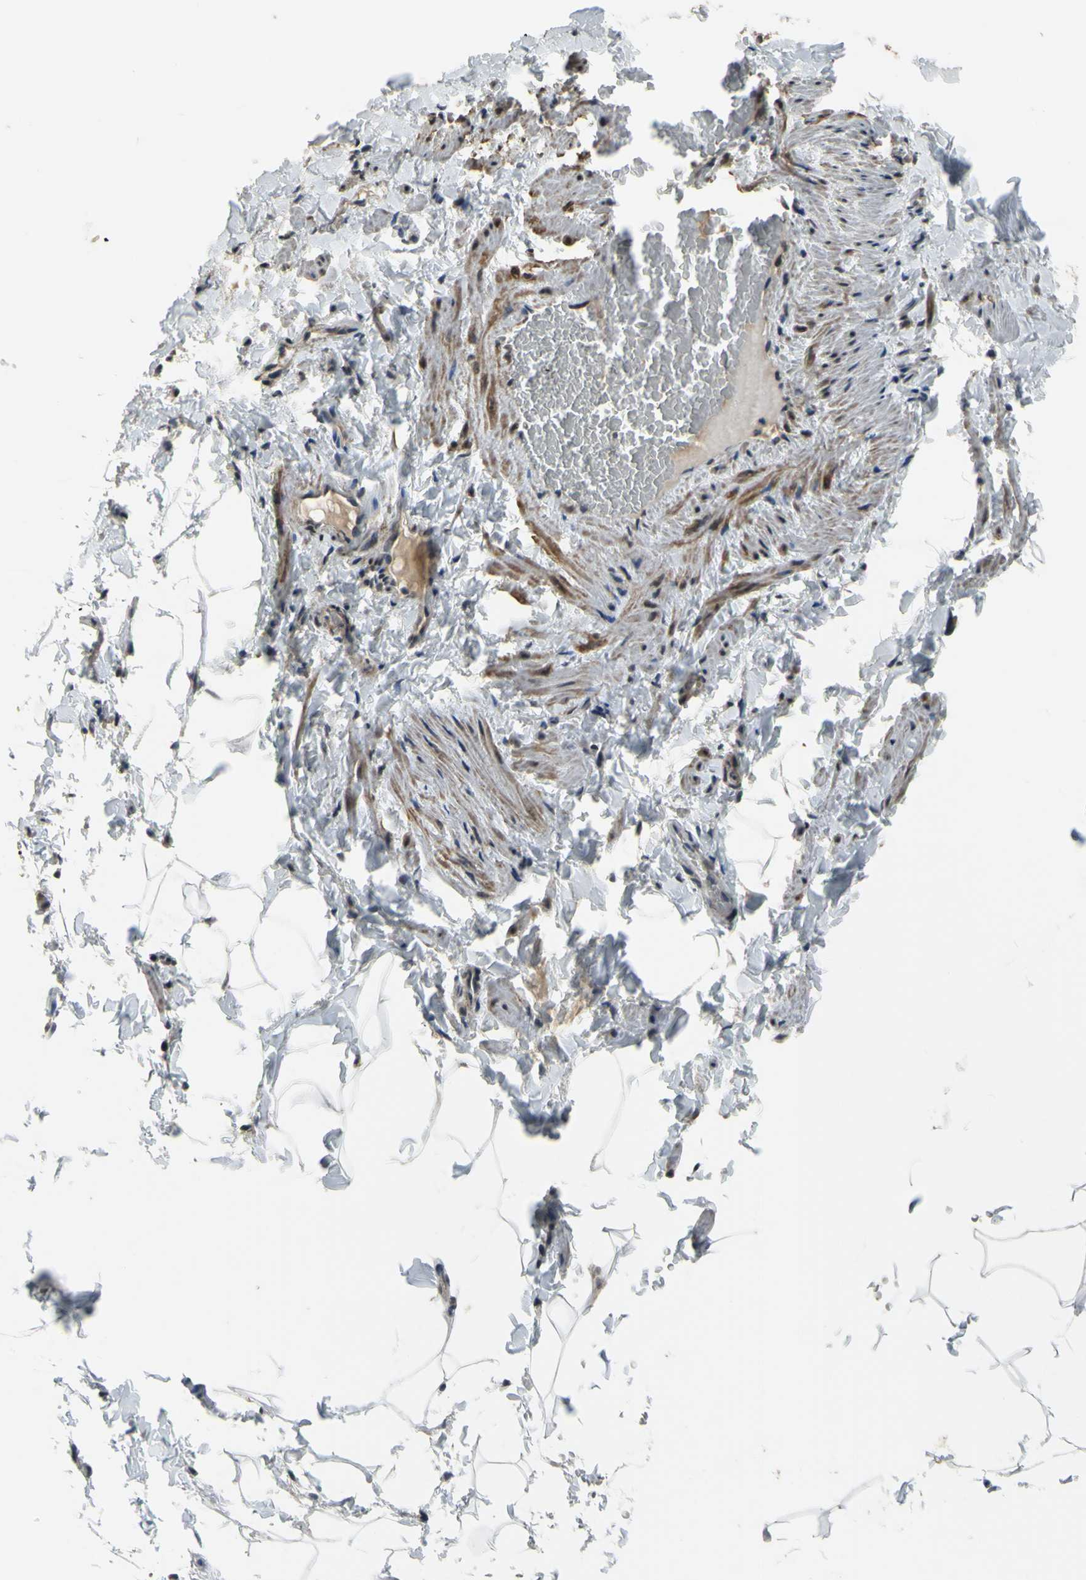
{"staining": {"intensity": "weak", "quantity": ">75%", "location": "cytoplasmic/membranous,nuclear"}, "tissue": "adipose tissue", "cell_type": "Adipocytes", "image_type": "normal", "snomed": [{"axis": "morphology", "description": "Normal tissue, NOS"}, {"axis": "topography", "description": "Vascular tissue"}], "caption": "DAB immunohistochemical staining of unremarkable human adipose tissue reveals weak cytoplasmic/membranous,nuclear protein positivity in about >75% of adipocytes.", "gene": "ZNF174", "patient": {"sex": "male", "age": 41}}